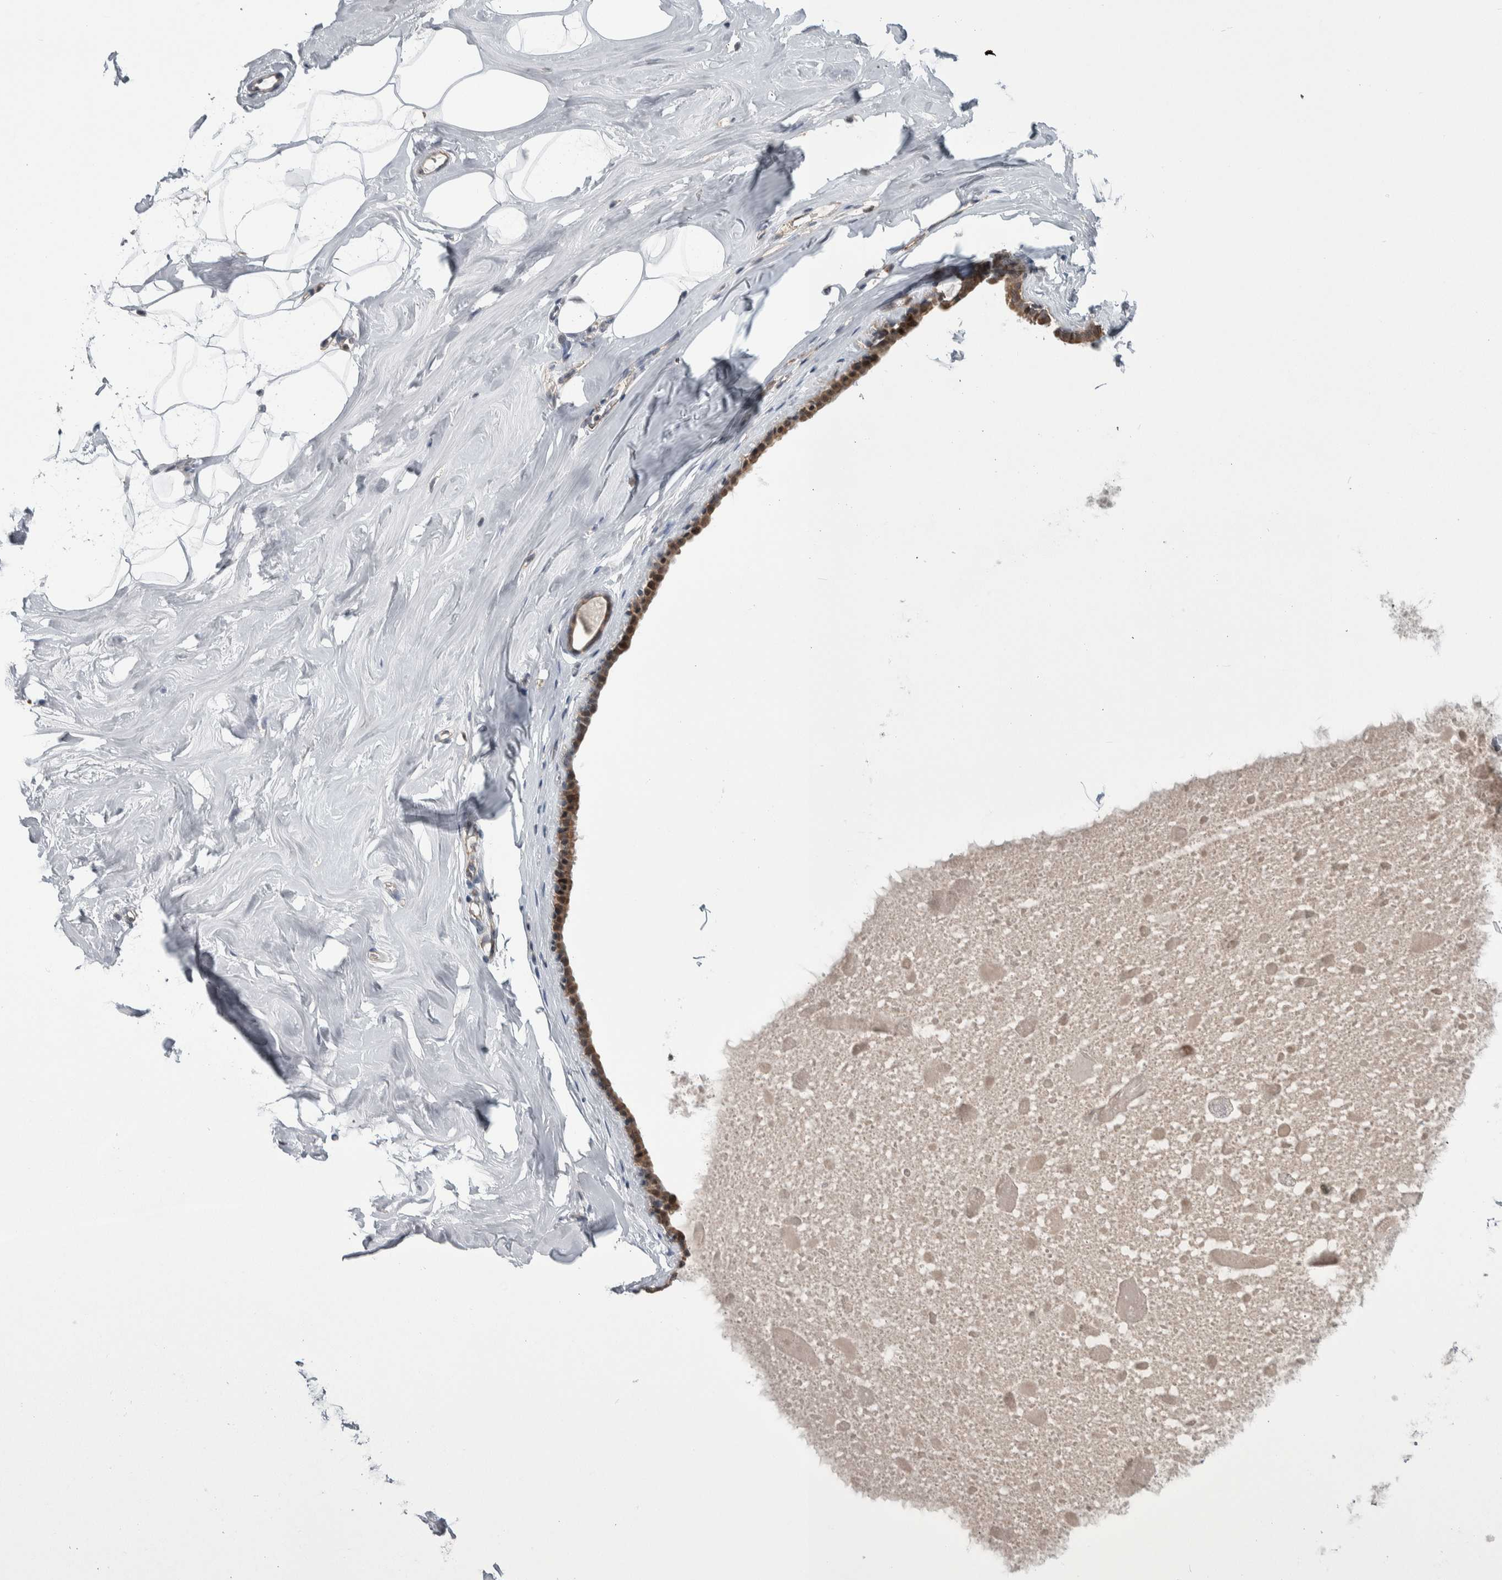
{"staining": {"intensity": "negative", "quantity": "none", "location": "none"}, "tissue": "adipose tissue", "cell_type": "Adipocytes", "image_type": "normal", "snomed": [{"axis": "morphology", "description": "Normal tissue, NOS"}, {"axis": "morphology", "description": "Fibrosis, NOS"}, {"axis": "topography", "description": "Breast"}, {"axis": "topography", "description": "Adipose tissue"}], "caption": "Adipocytes are negative for brown protein staining in benign adipose tissue.", "gene": "PRDM4", "patient": {"sex": "female", "age": 39}}